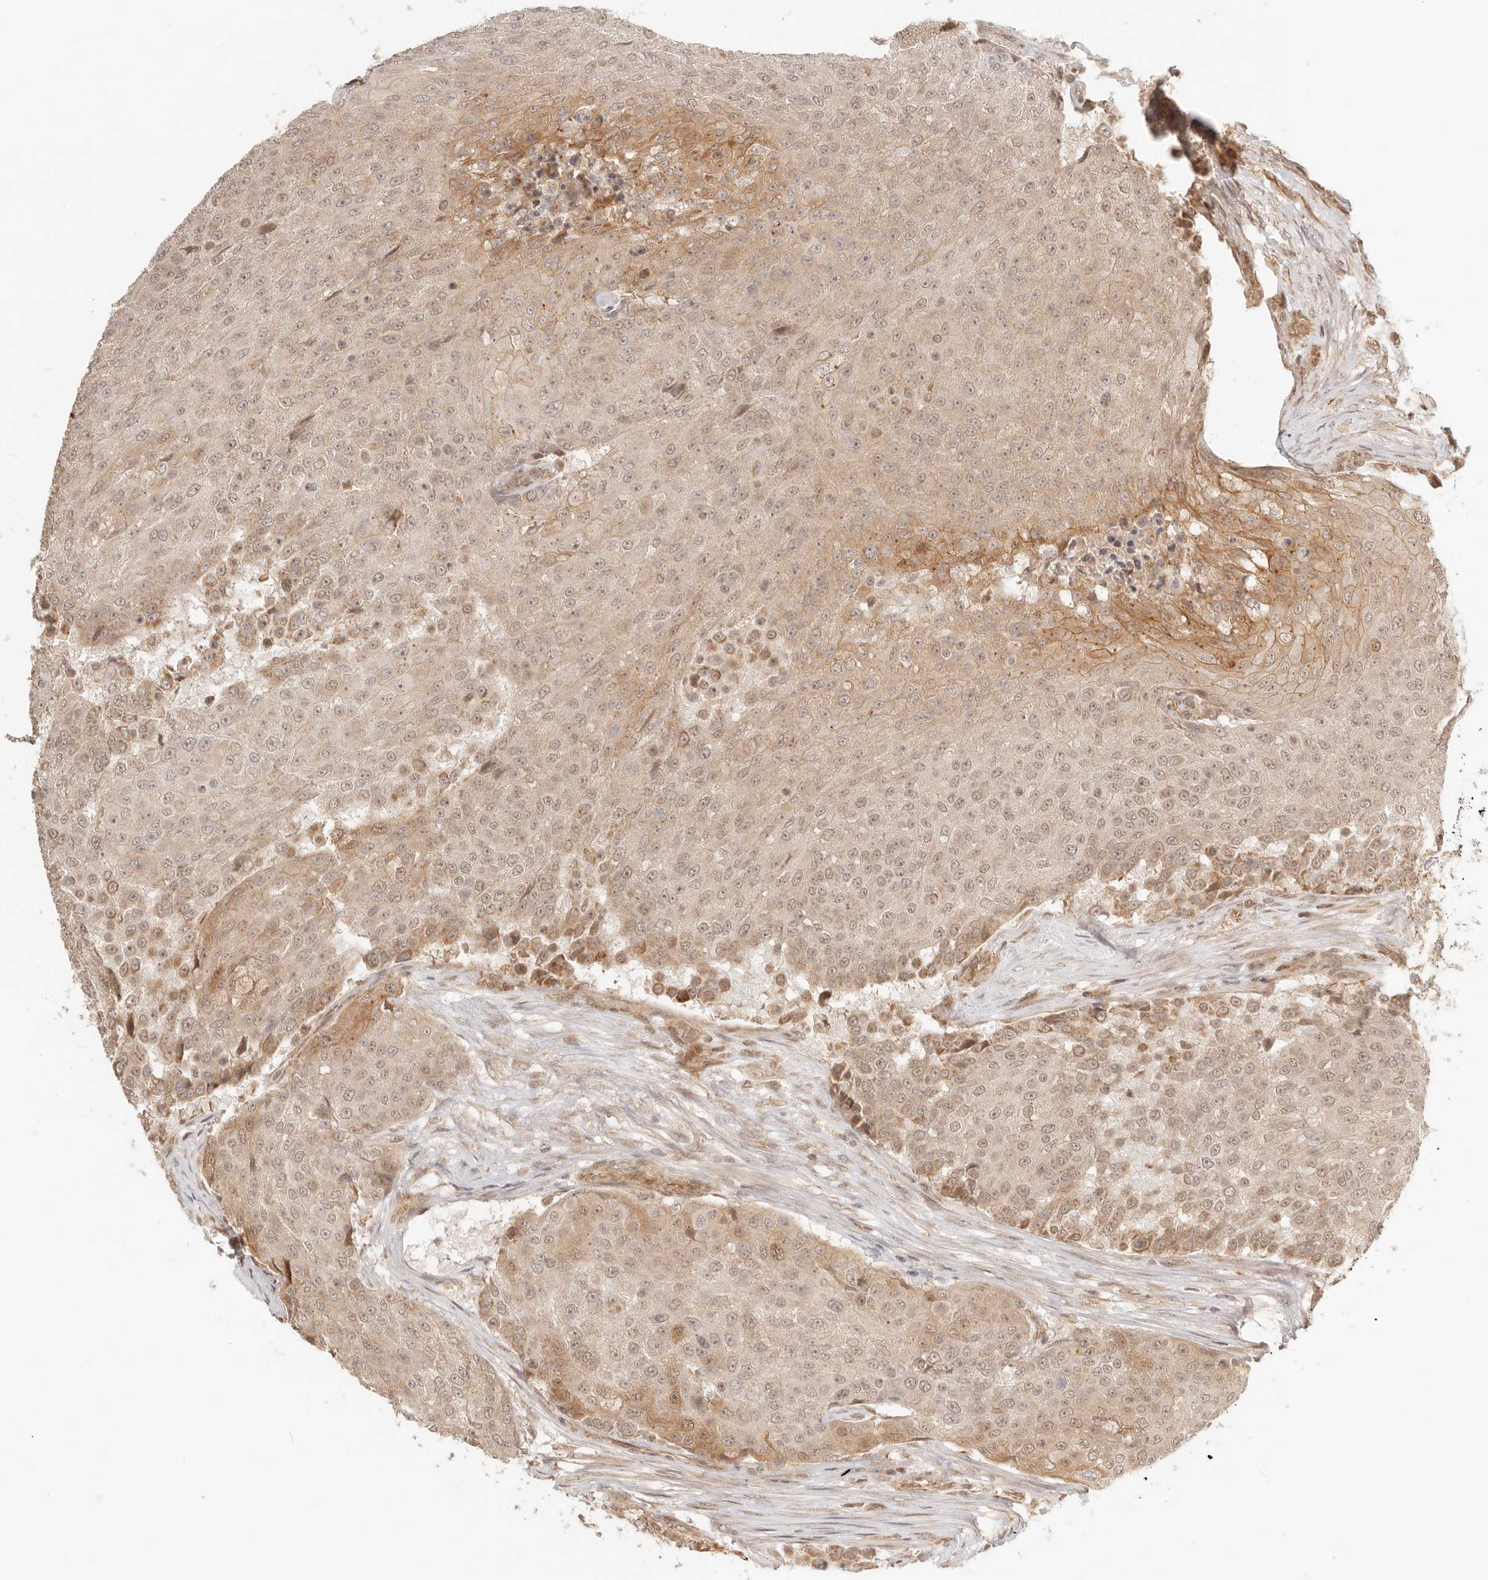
{"staining": {"intensity": "moderate", "quantity": "<25%", "location": "cytoplasmic/membranous,nuclear"}, "tissue": "urothelial cancer", "cell_type": "Tumor cells", "image_type": "cancer", "snomed": [{"axis": "morphology", "description": "Urothelial carcinoma, High grade"}, {"axis": "topography", "description": "Urinary bladder"}], "caption": "A low amount of moderate cytoplasmic/membranous and nuclear expression is seen in approximately <25% of tumor cells in urothelial cancer tissue.", "gene": "BAALC", "patient": {"sex": "female", "age": 63}}